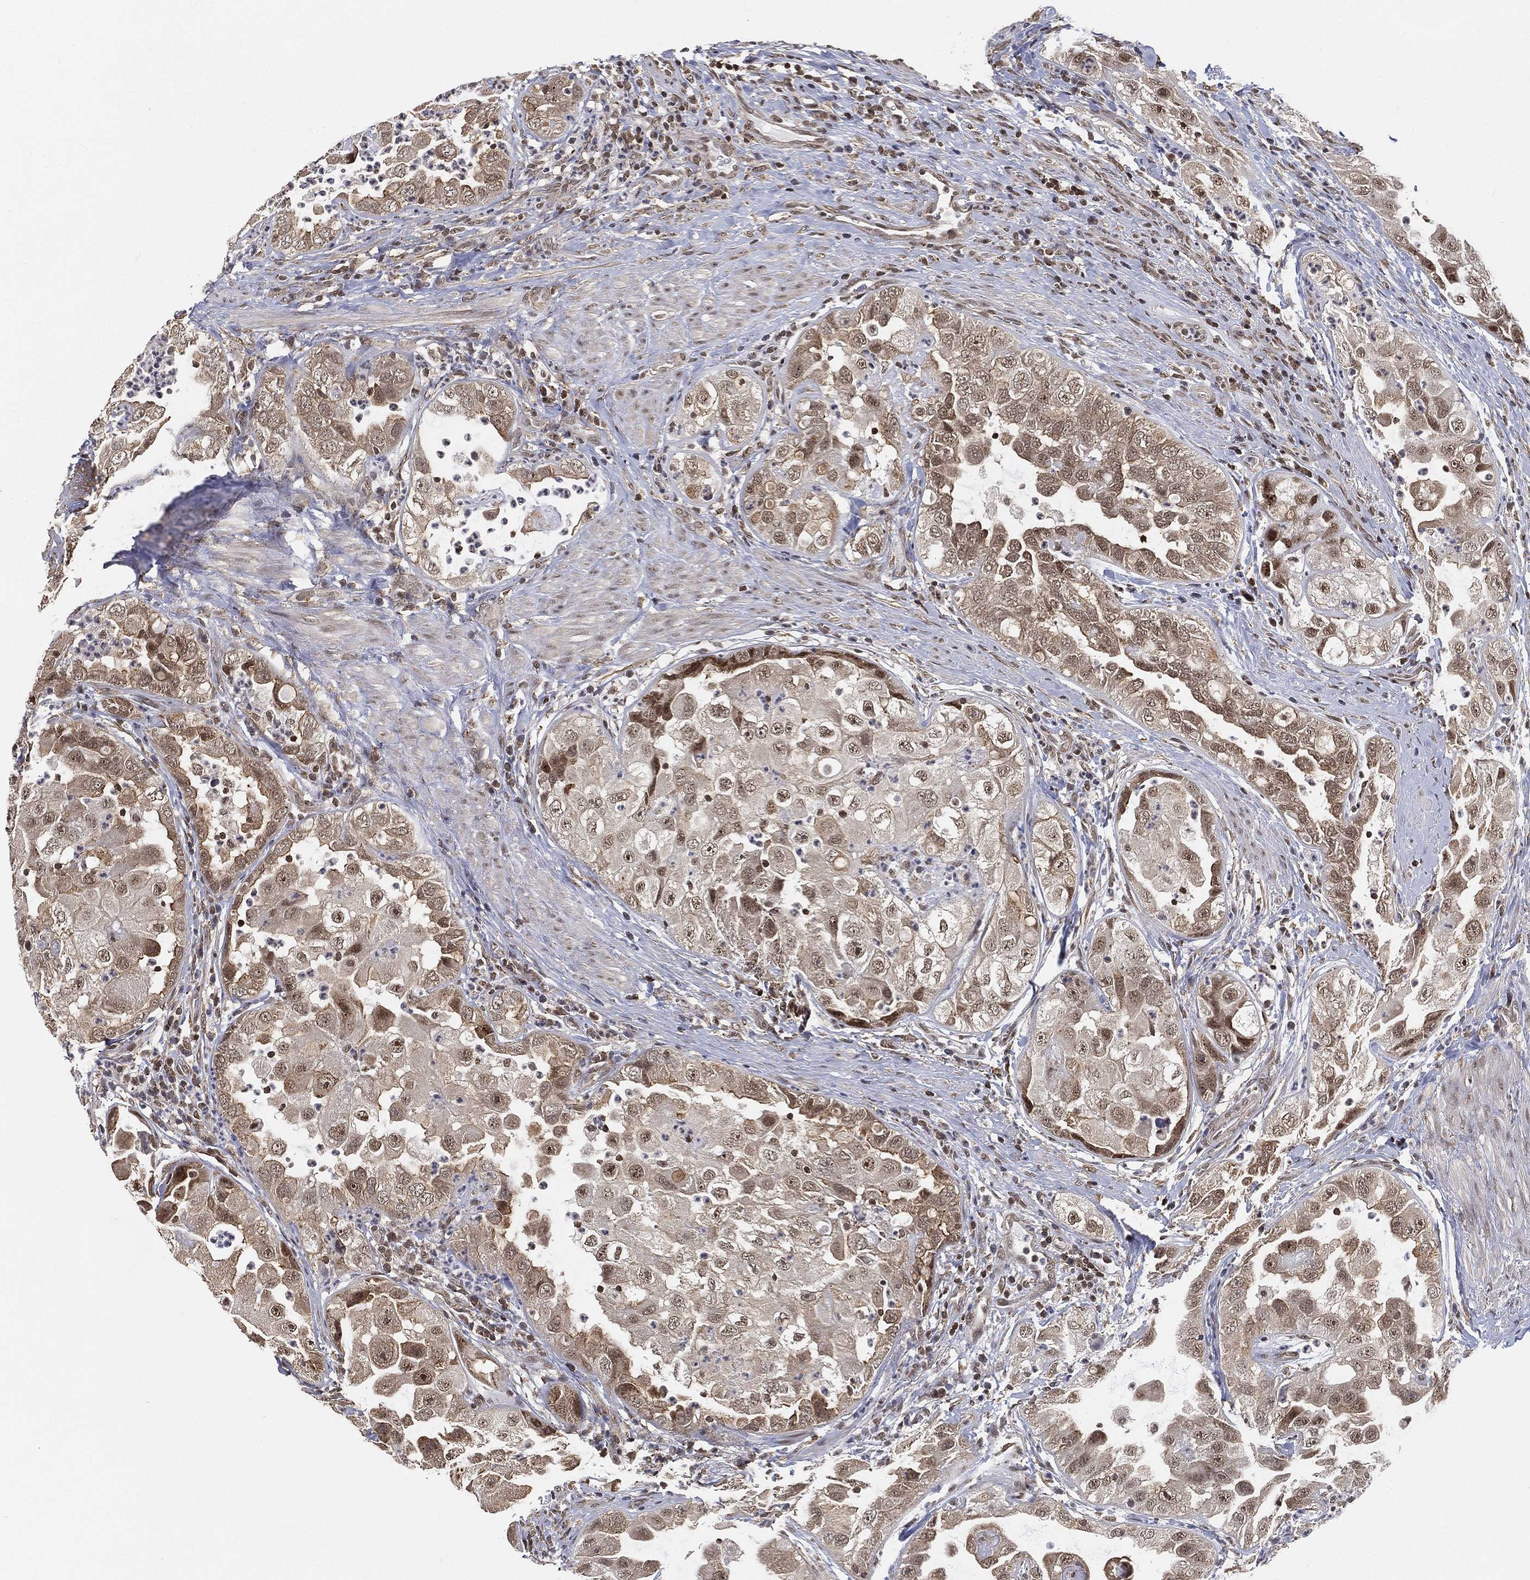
{"staining": {"intensity": "moderate", "quantity": "<25%", "location": "cytoplasmic/membranous,nuclear"}, "tissue": "urothelial cancer", "cell_type": "Tumor cells", "image_type": "cancer", "snomed": [{"axis": "morphology", "description": "Urothelial carcinoma, High grade"}, {"axis": "topography", "description": "Urinary bladder"}], "caption": "Urothelial carcinoma (high-grade) stained with DAB (3,3'-diaminobenzidine) immunohistochemistry (IHC) reveals low levels of moderate cytoplasmic/membranous and nuclear expression in approximately <25% of tumor cells.", "gene": "RSRC2", "patient": {"sex": "female", "age": 41}}